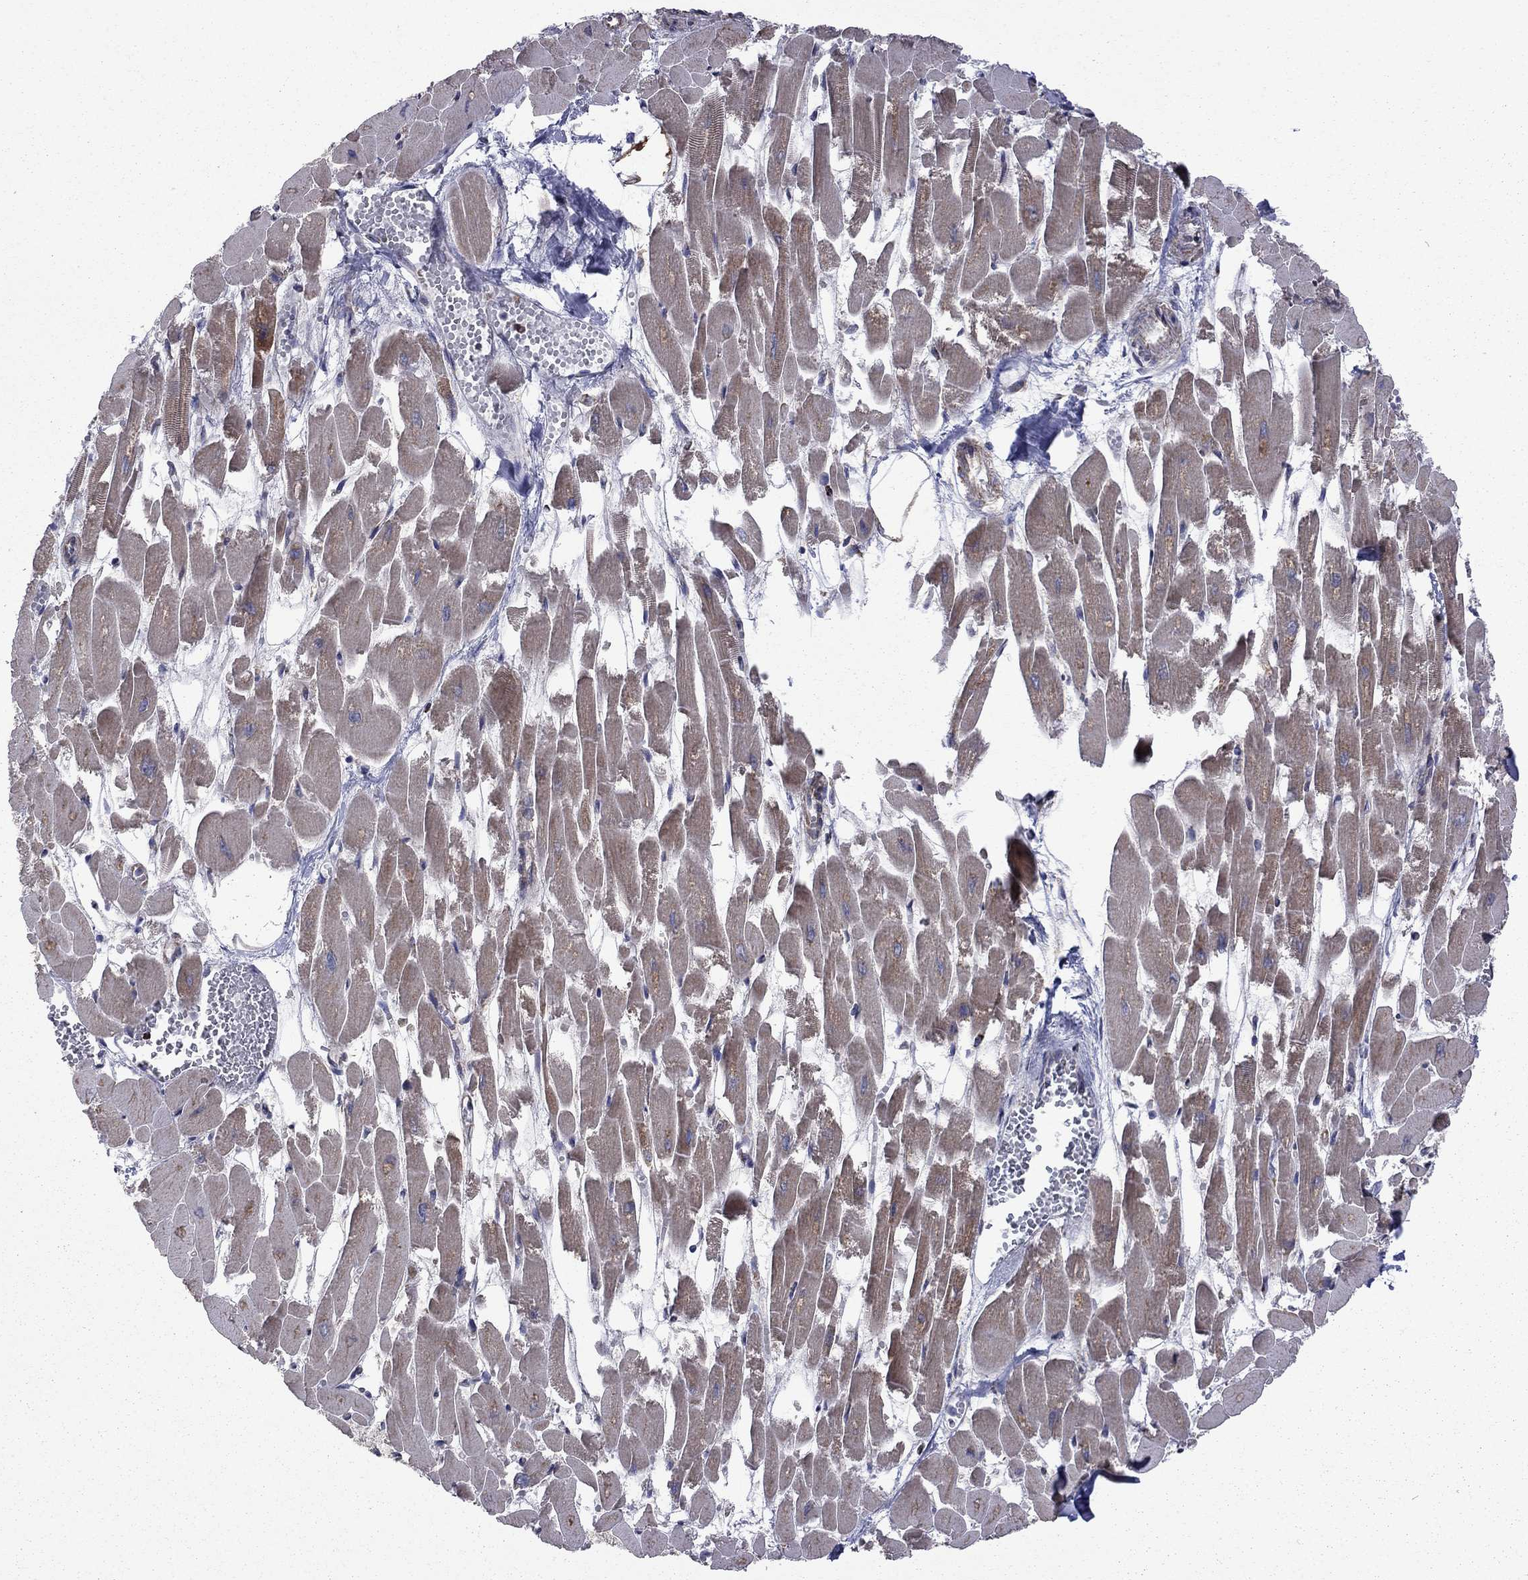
{"staining": {"intensity": "moderate", "quantity": "25%-75%", "location": "cytoplasmic/membranous"}, "tissue": "heart muscle", "cell_type": "Cardiomyocytes", "image_type": "normal", "snomed": [{"axis": "morphology", "description": "Normal tissue, NOS"}, {"axis": "topography", "description": "Heart"}], "caption": "The image demonstrates staining of unremarkable heart muscle, revealing moderate cytoplasmic/membranous protein expression (brown color) within cardiomyocytes.", "gene": "CLPTM1", "patient": {"sex": "female", "age": 52}}